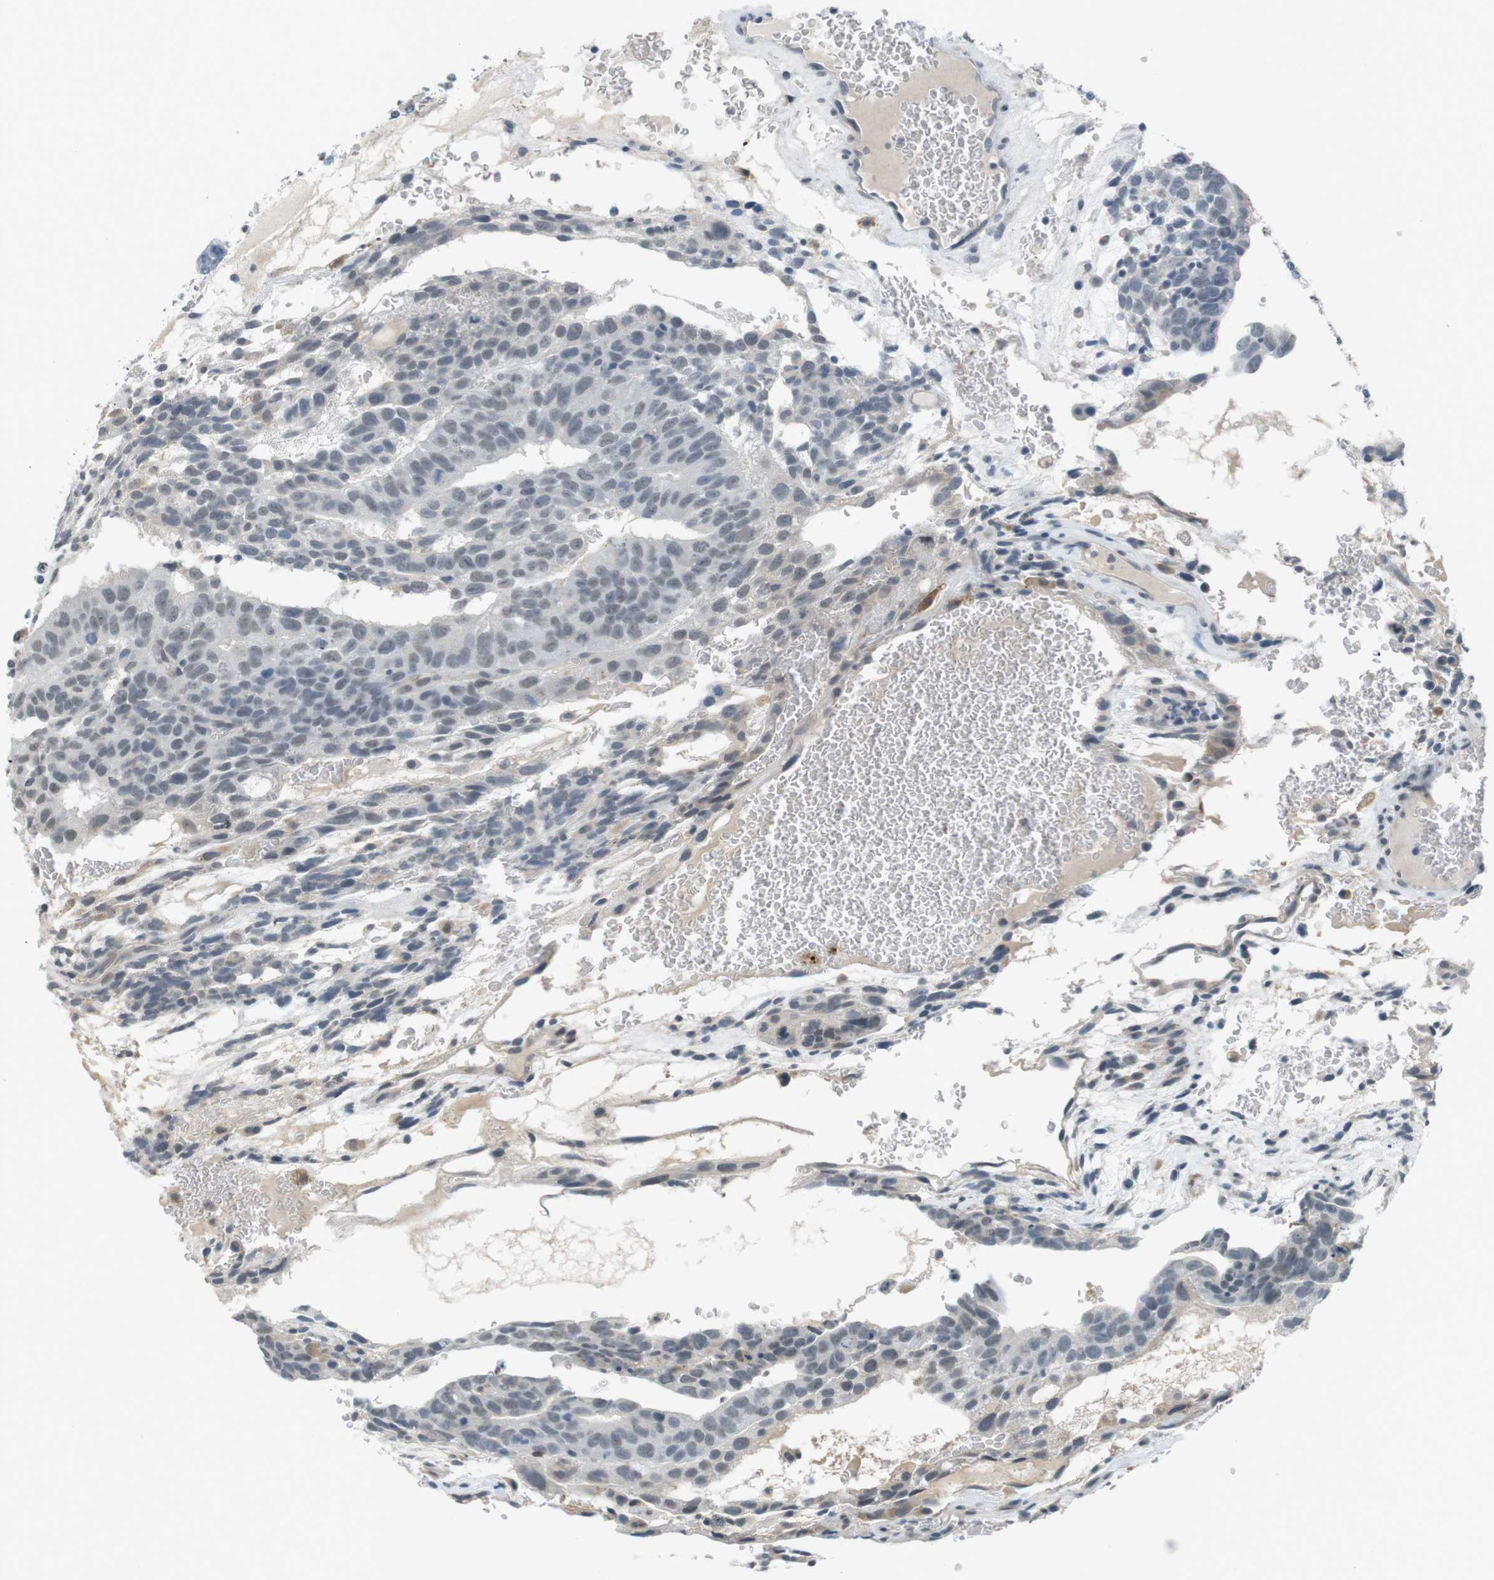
{"staining": {"intensity": "negative", "quantity": "none", "location": "none"}, "tissue": "testis cancer", "cell_type": "Tumor cells", "image_type": "cancer", "snomed": [{"axis": "morphology", "description": "Seminoma, NOS"}, {"axis": "morphology", "description": "Carcinoma, Embryonal, NOS"}, {"axis": "topography", "description": "Testis"}], "caption": "The histopathology image demonstrates no staining of tumor cells in embryonal carcinoma (testis).", "gene": "FZD10", "patient": {"sex": "male", "age": 52}}